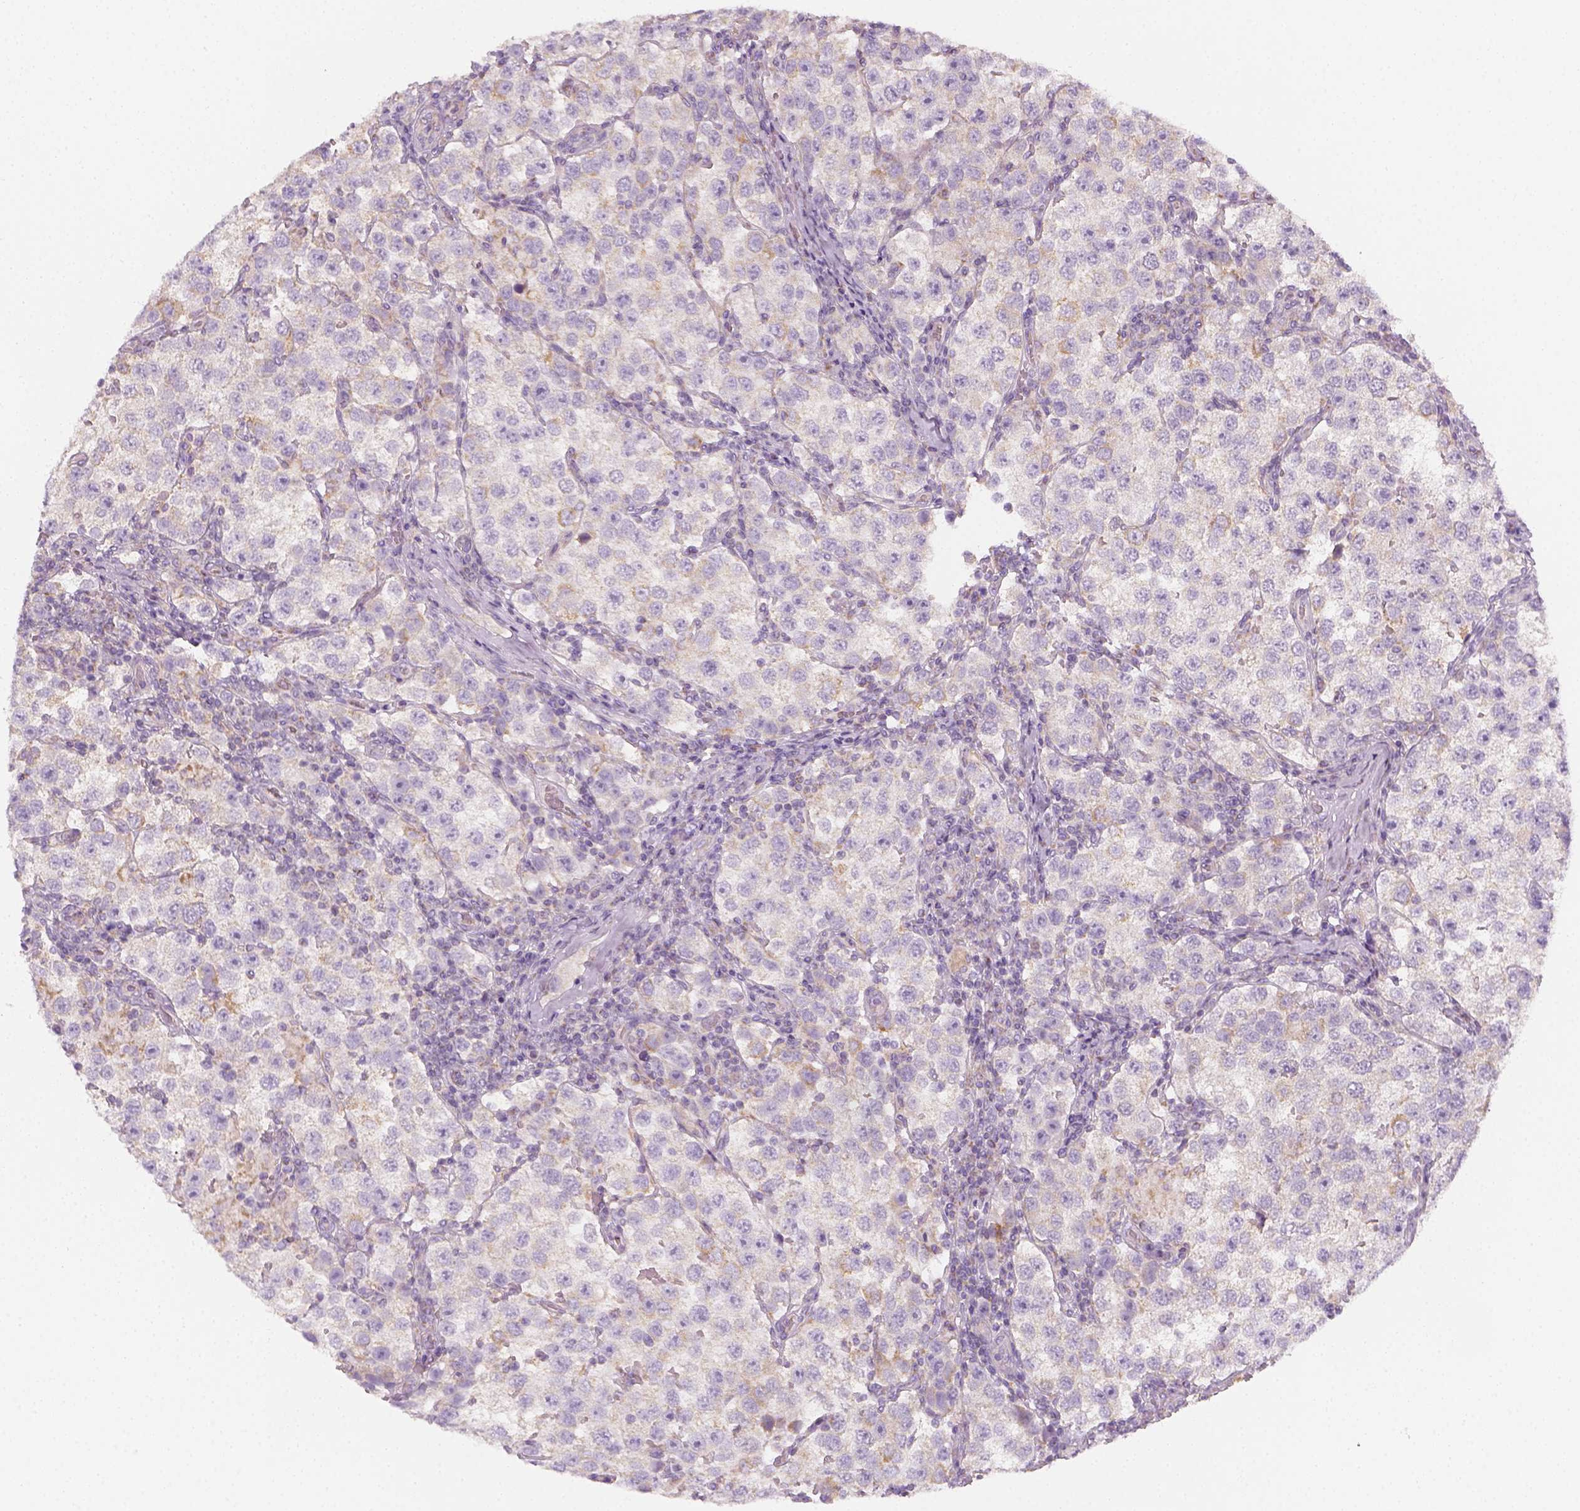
{"staining": {"intensity": "weak", "quantity": "<25%", "location": "cytoplasmic/membranous"}, "tissue": "testis cancer", "cell_type": "Tumor cells", "image_type": "cancer", "snomed": [{"axis": "morphology", "description": "Seminoma, NOS"}, {"axis": "topography", "description": "Testis"}], "caption": "A high-resolution photomicrograph shows immunohistochemistry staining of testis cancer (seminoma), which displays no significant positivity in tumor cells.", "gene": "AWAT2", "patient": {"sex": "male", "age": 37}}